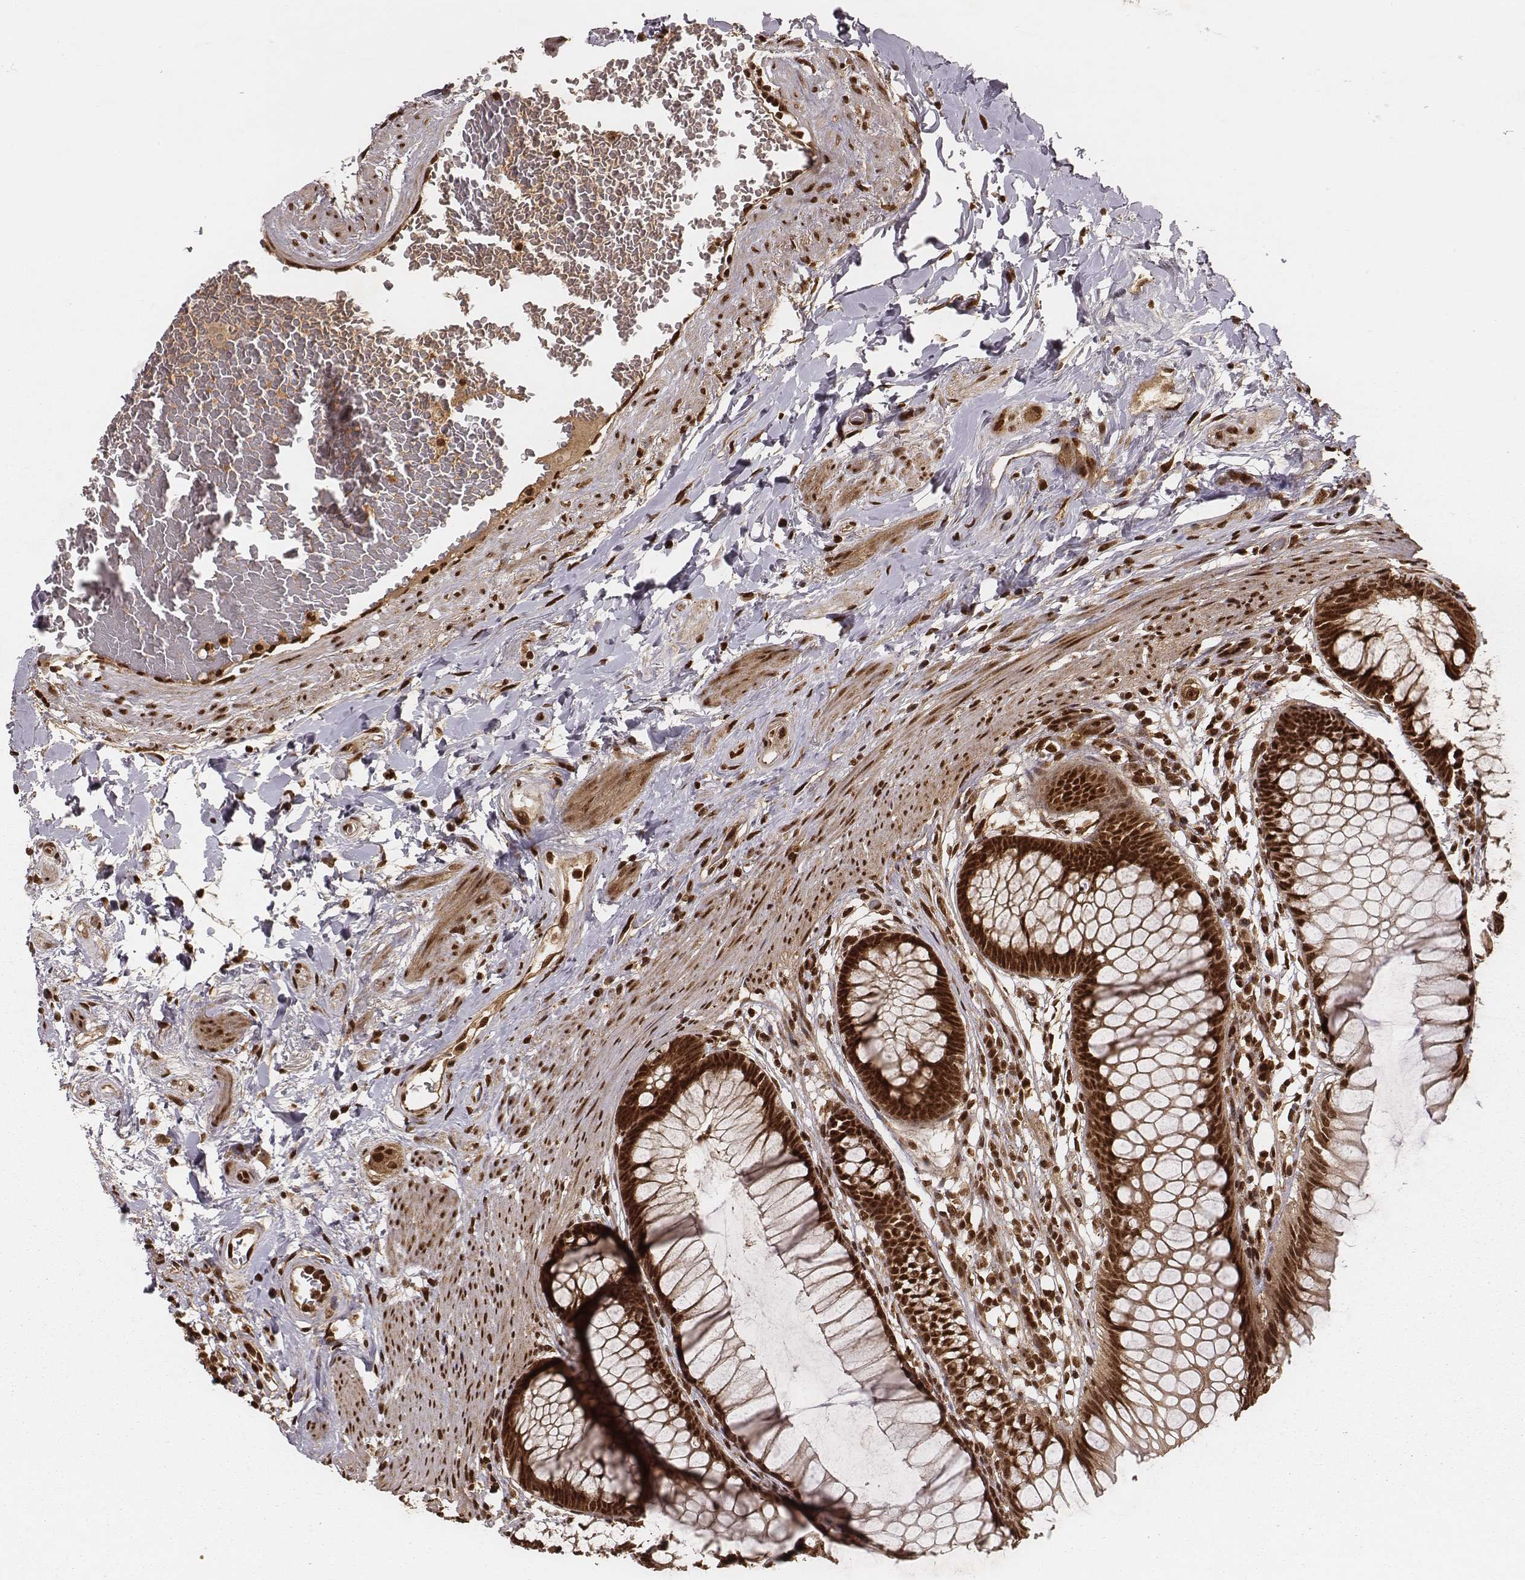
{"staining": {"intensity": "strong", "quantity": ">75%", "location": "cytoplasmic/membranous,nuclear"}, "tissue": "rectum", "cell_type": "Glandular cells", "image_type": "normal", "snomed": [{"axis": "morphology", "description": "Normal tissue, NOS"}, {"axis": "topography", "description": "Smooth muscle"}, {"axis": "topography", "description": "Rectum"}], "caption": "A high amount of strong cytoplasmic/membranous,nuclear expression is appreciated in approximately >75% of glandular cells in unremarkable rectum.", "gene": "NFX1", "patient": {"sex": "male", "age": 53}}